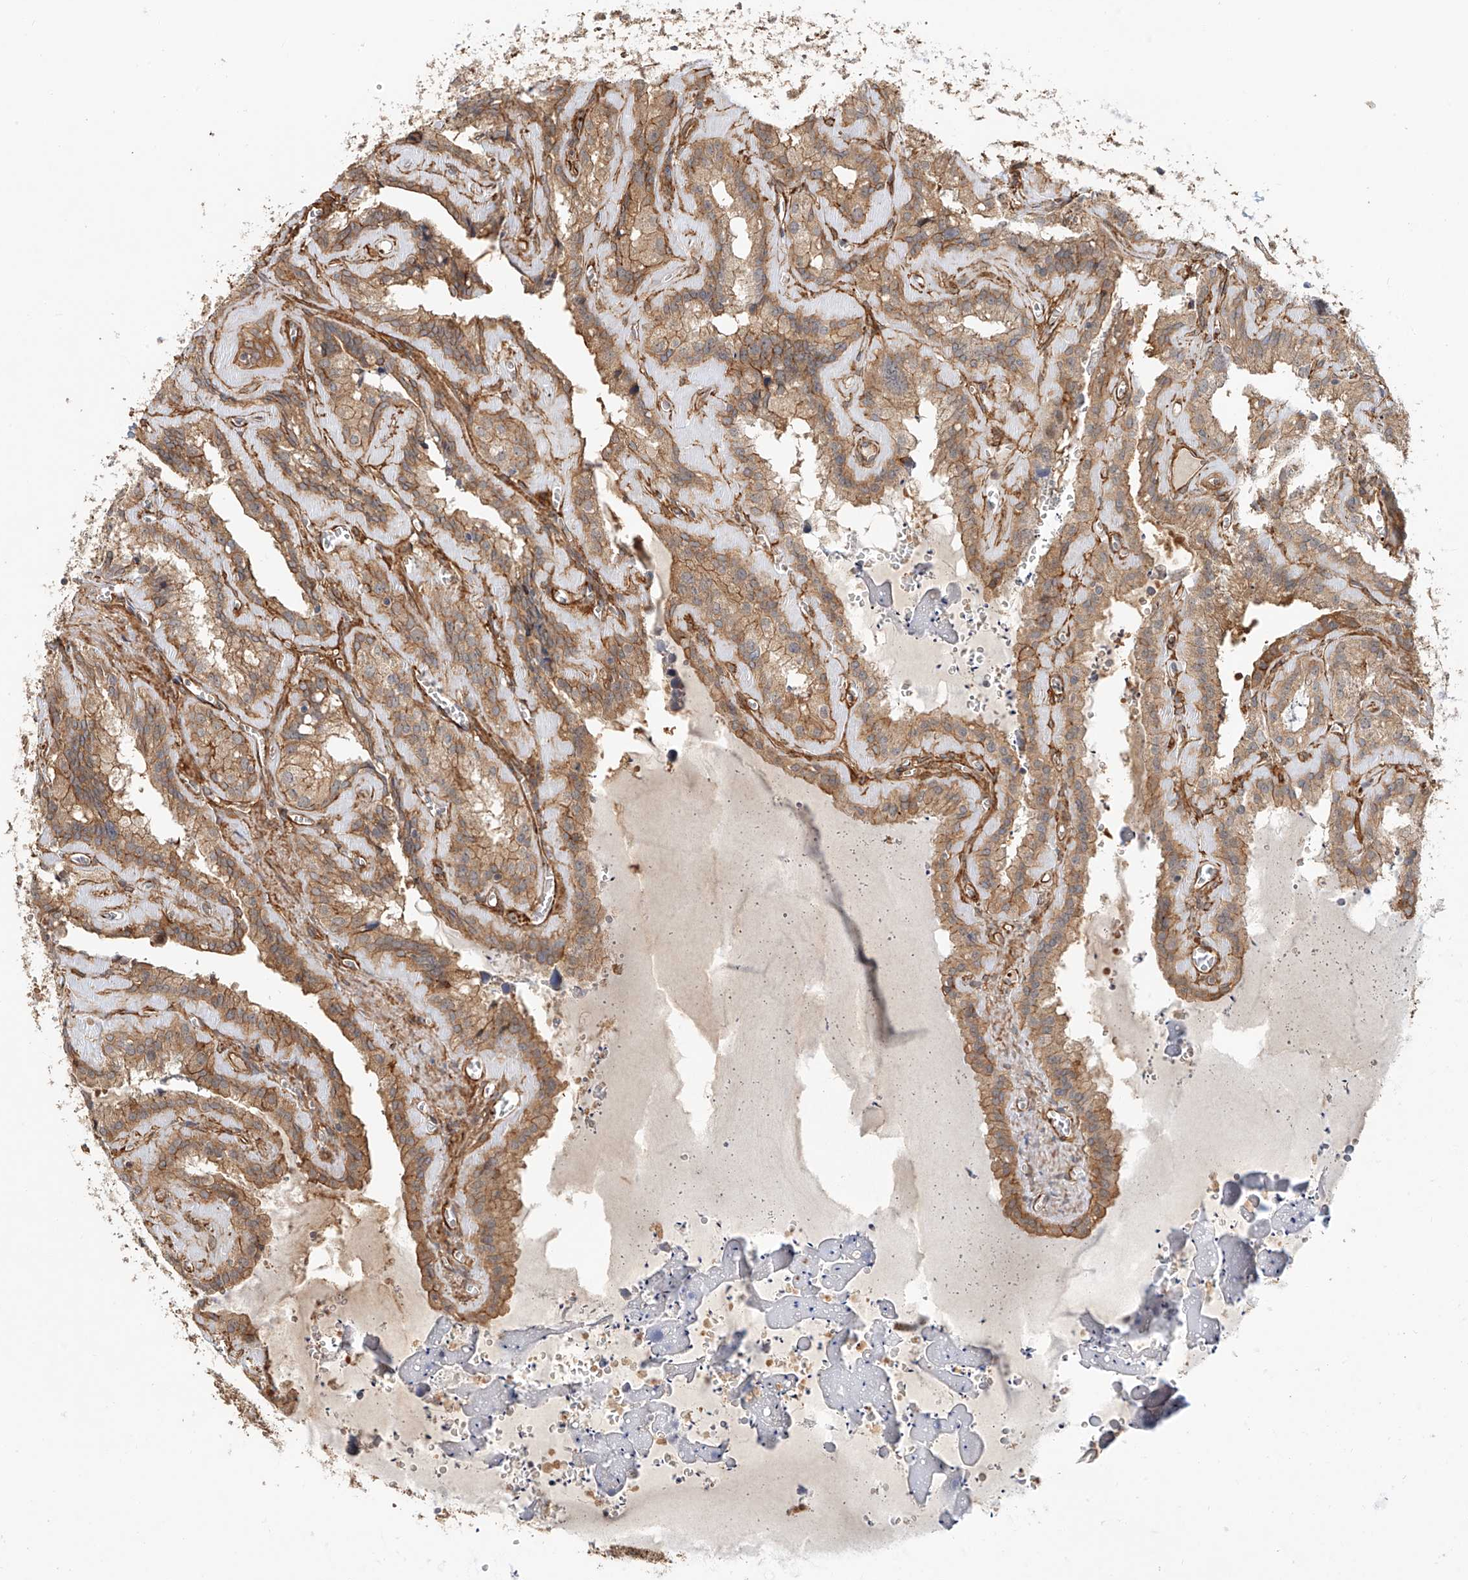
{"staining": {"intensity": "moderate", "quantity": ">75%", "location": "cytoplasmic/membranous"}, "tissue": "seminal vesicle", "cell_type": "Glandular cells", "image_type": "normal", "snomed": [{"axis": "morphology", "description": "Normal tissue, NOS"}, {"axis": "topography", "description": "Prostate"}, {"axis": "topography", "description": "Seminal veicle"}], "caption": "Glandular cells show medium levels of moderate cytoplasmic/membranous staining in about >75% of cells in benign seminal vesicle.", "gene": "CSMD3", "patient": {"sex": "male", "age": 59}}